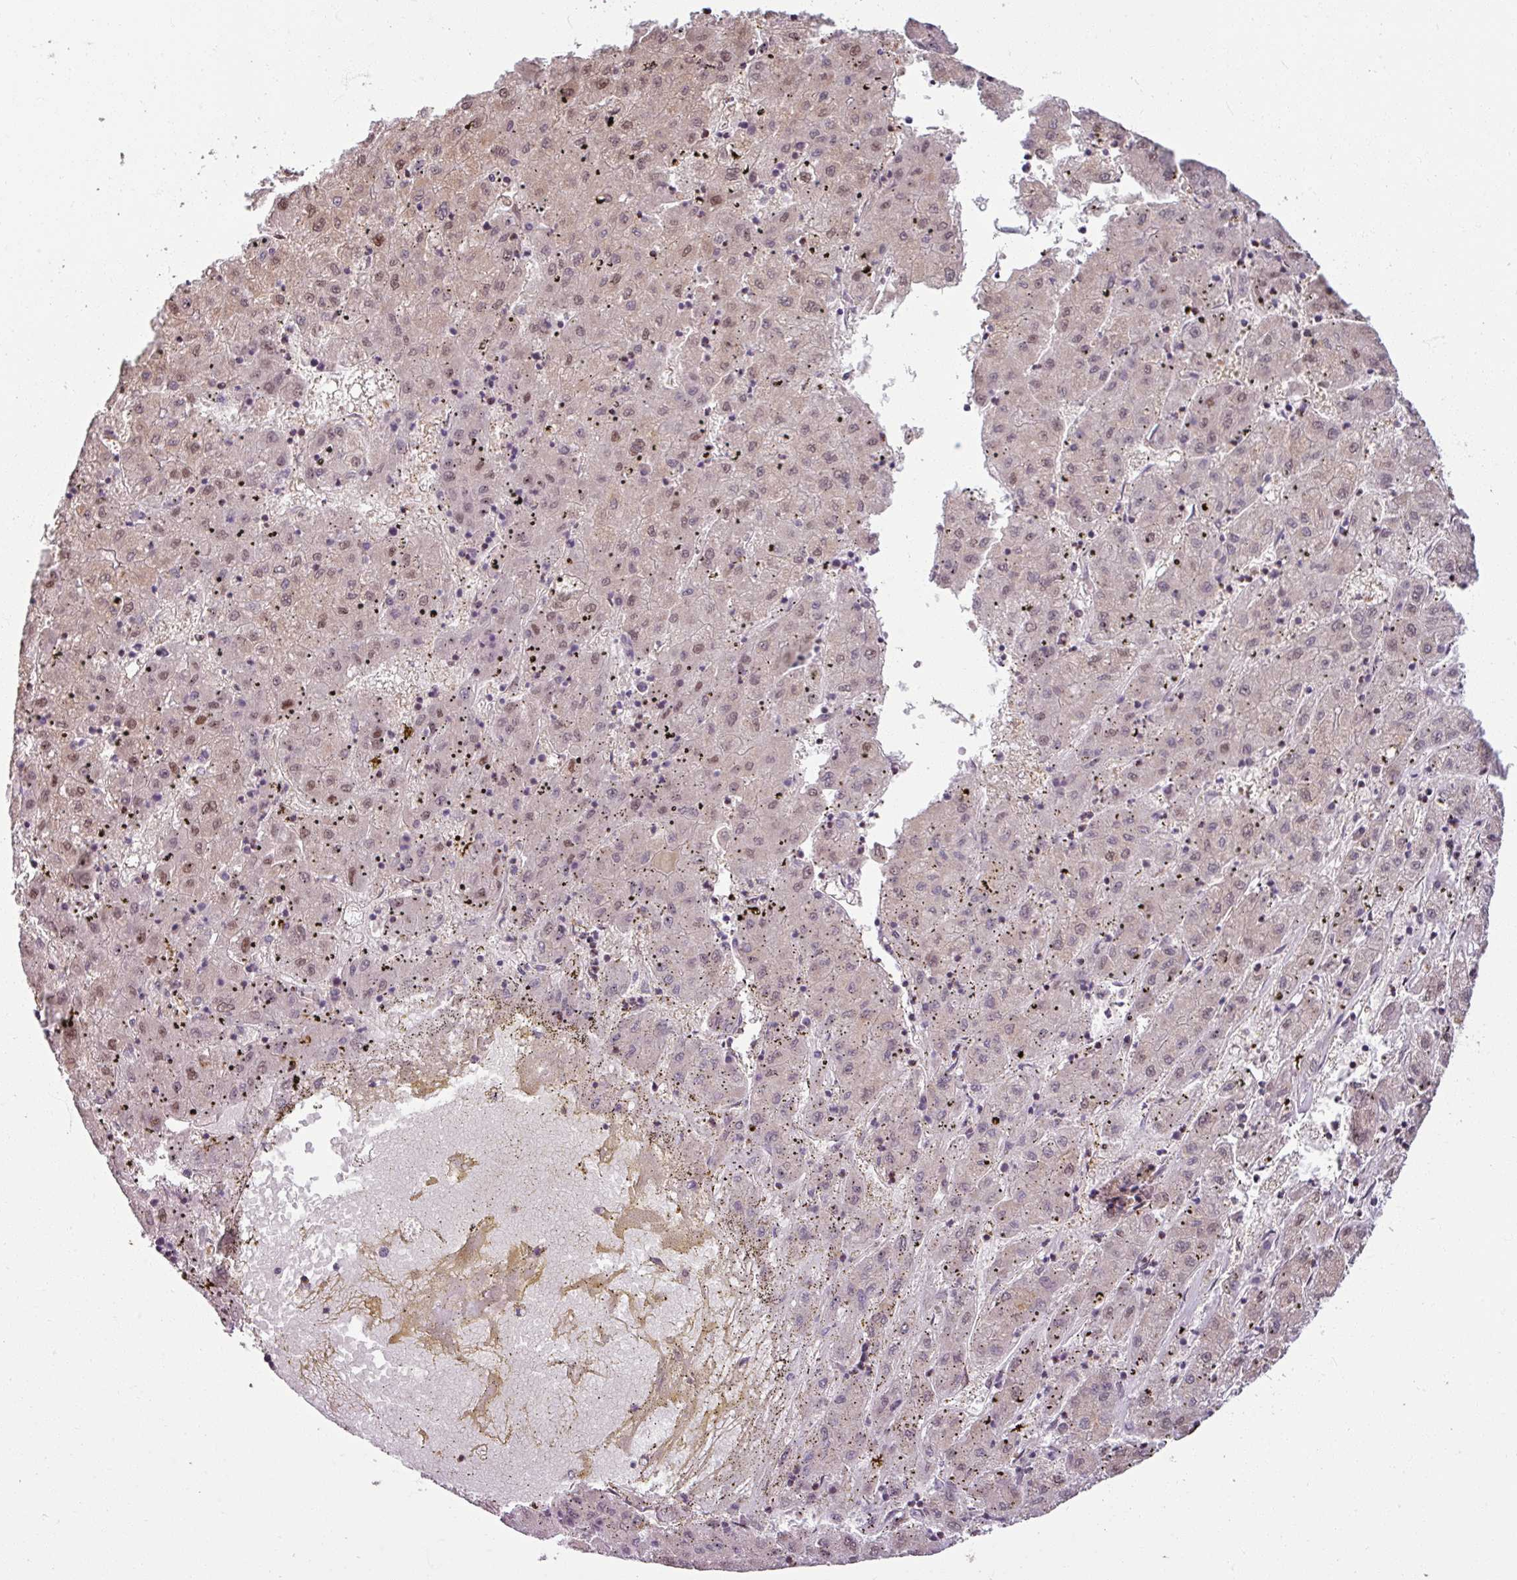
{"staining": {"intensity": "moderate", "quantity": "25%-75%", "location": "cytoplasmic/membranous,nuclear"}, "tissue": "liver cancer", "cell_type": "Tumor cells", "image_type": "cancer", "snomed": [{"axis": "morphology", "description": "Carcinoma, Hepatocellular, NOS"}, {"axis": "topography", "description": "Liver"}], "caption": "Human liver cancer (hepatocellular carcinoma) stained with a brown dye exhibits moderate cytoplasmic/membranous and nuclear positive positivity in approximately 25%-75% of tumor cells.", "gene": "OR6B1", "patient": {"sex": "male", "age": 72}}